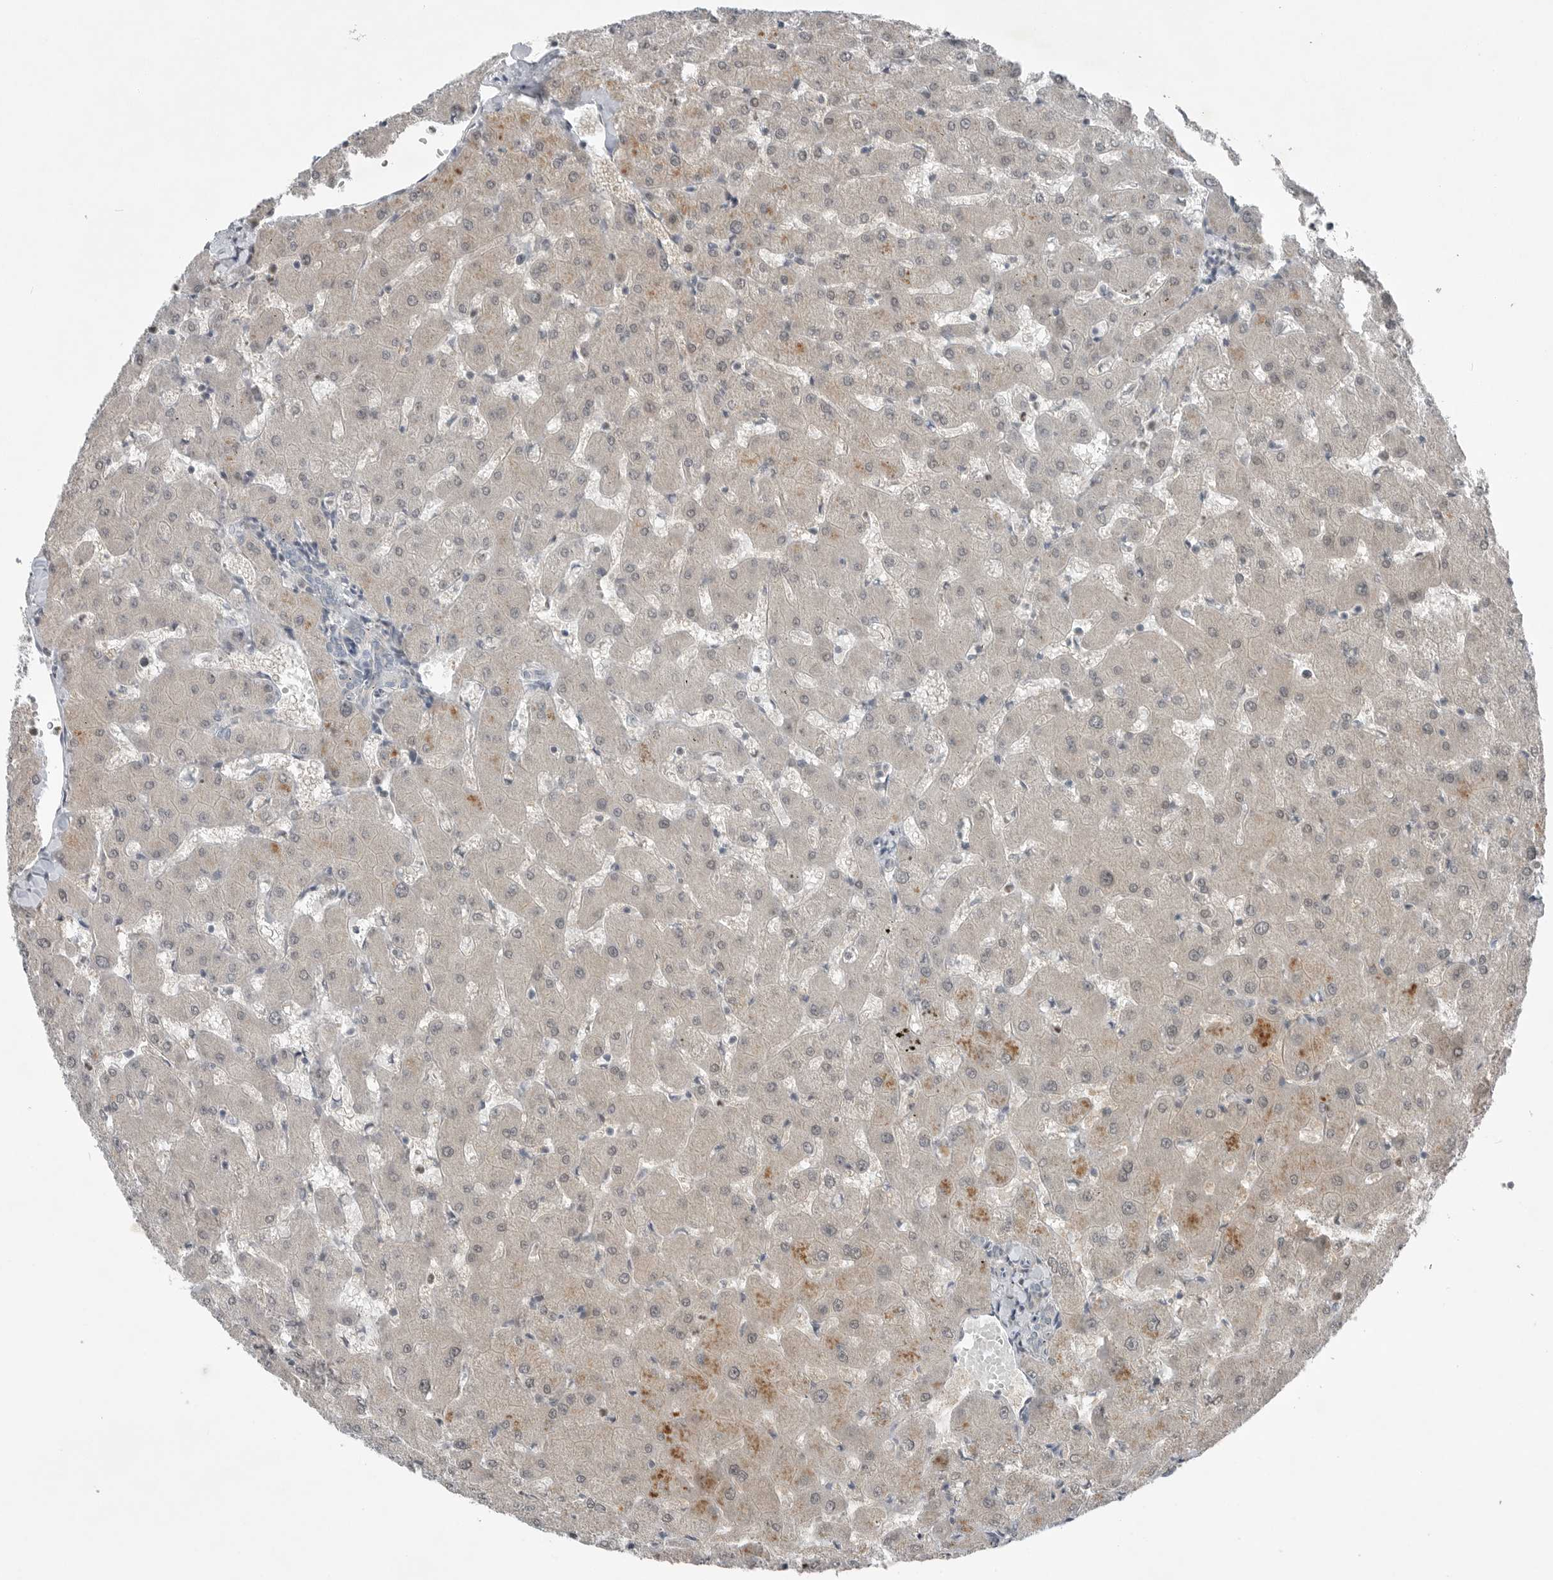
{"staining": {"intensity": "negative", "quantity": "none", "location": "none"}, "tissue": "liver", "cell_type": "Cholangiocytes", "image_type": "normal", "snomed": [{"axis": "morphology", "description": "Normal tissue, NOS"}, {"axis": "topography", "description": "Liver"}], "caption": "Immunohistochemistry (IHC) histopathology image of benign liver: liver stained with DAB demonstrates no significant protein positivity in cholangiocytes.", "gene": "MFAP3L", "patient": {"sex": "female", "age": 63}}